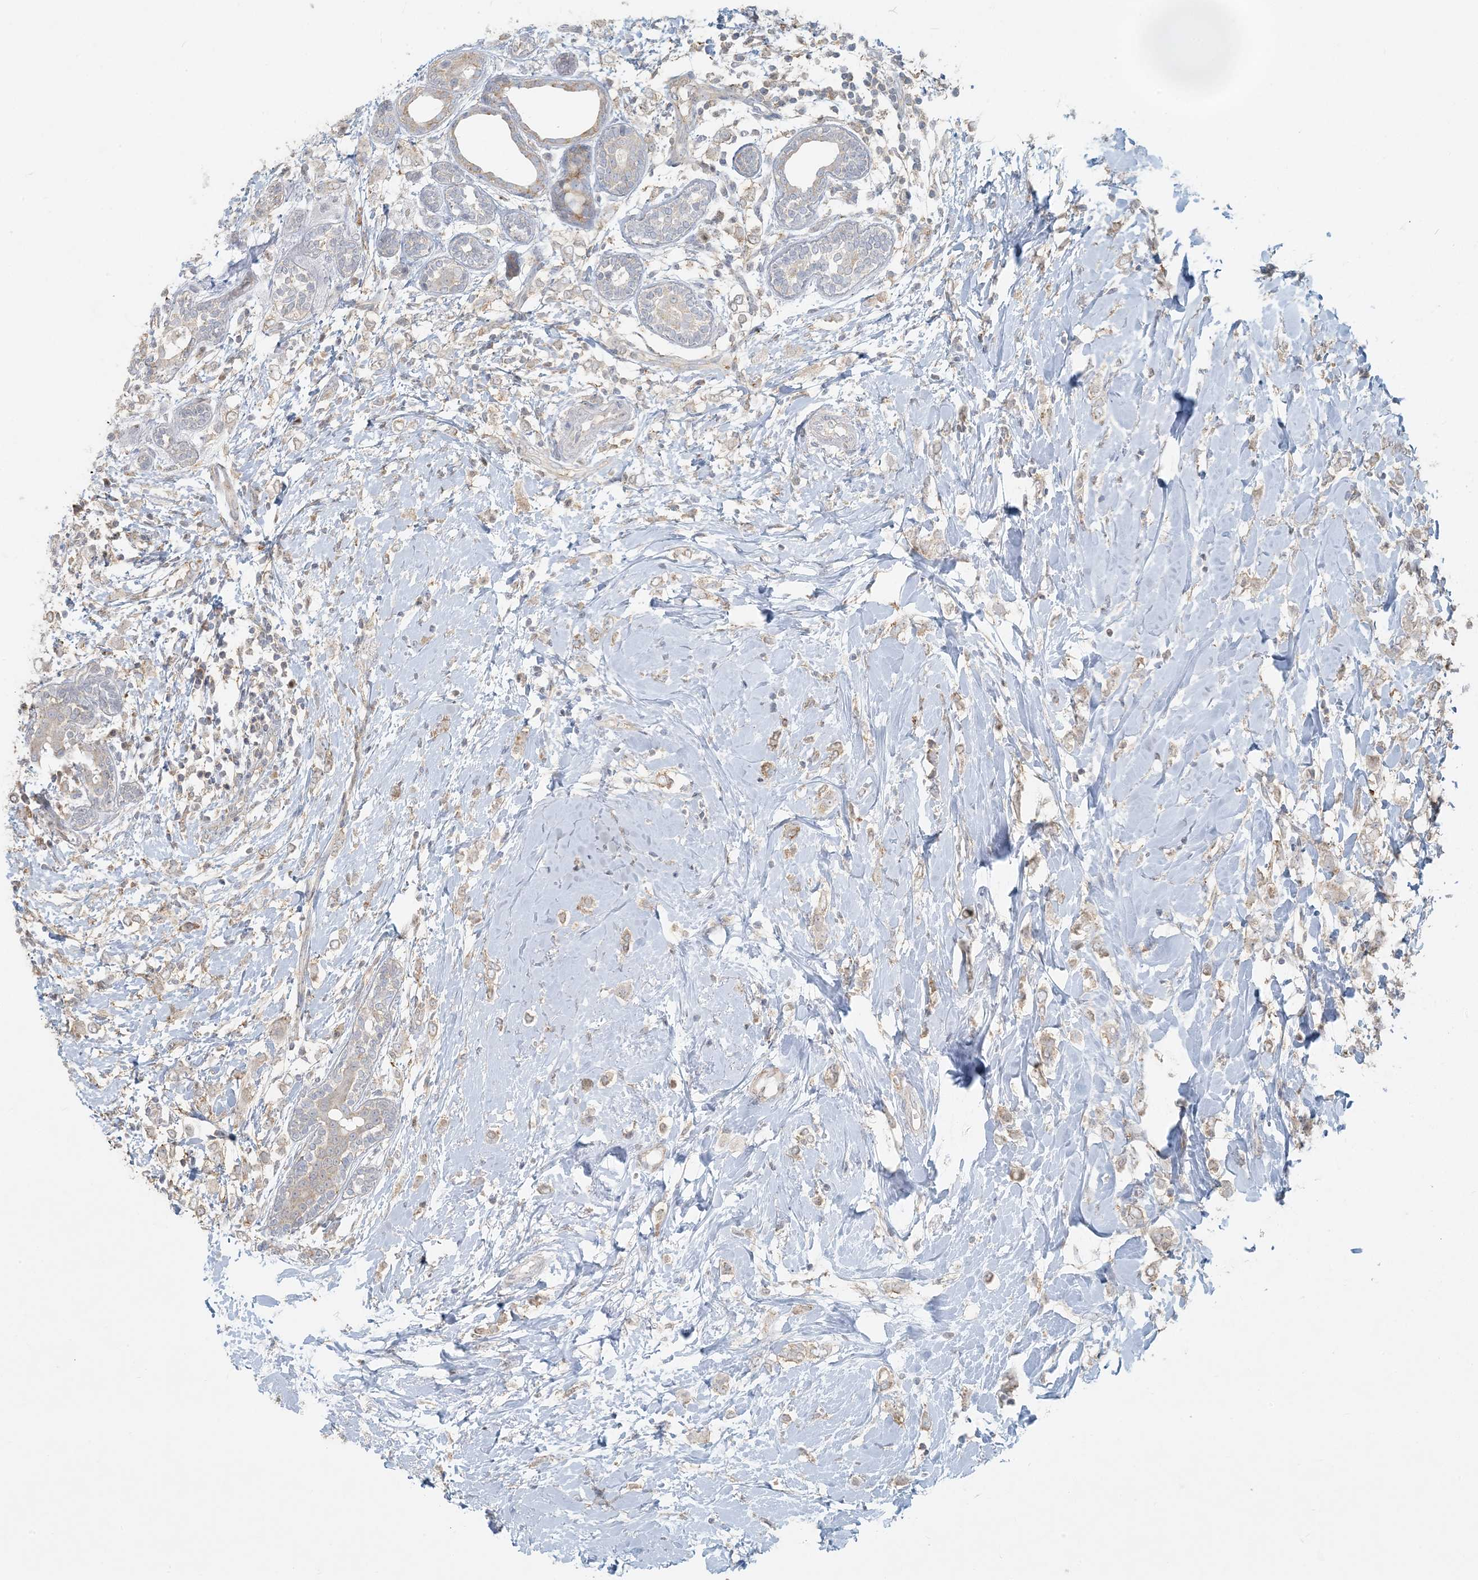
{"staining": {"intensity": "weak", "quantity": "25%-75%", "location": "cytoplasmic/membranous"}, "tissue": "breast cancer", "cell_type": "Tumor cells", "image_type": "cancer", "snomed": [{"axis": "morphology", "description": "Normal tissue, NOS"}, {"axis": "morphology", "description": "Lobular carcinoma"}, {"axis": "topography", "description": "Breast"}], "caption": "A histopathology image showing weak cytoplasmic/membranous staining in about 25%-75% of tumor cells in breast cancer, as visualized by brown immunohistochemical staining.", "gene": "HACL1", "patient": {"sex": "female", "age": 47}}